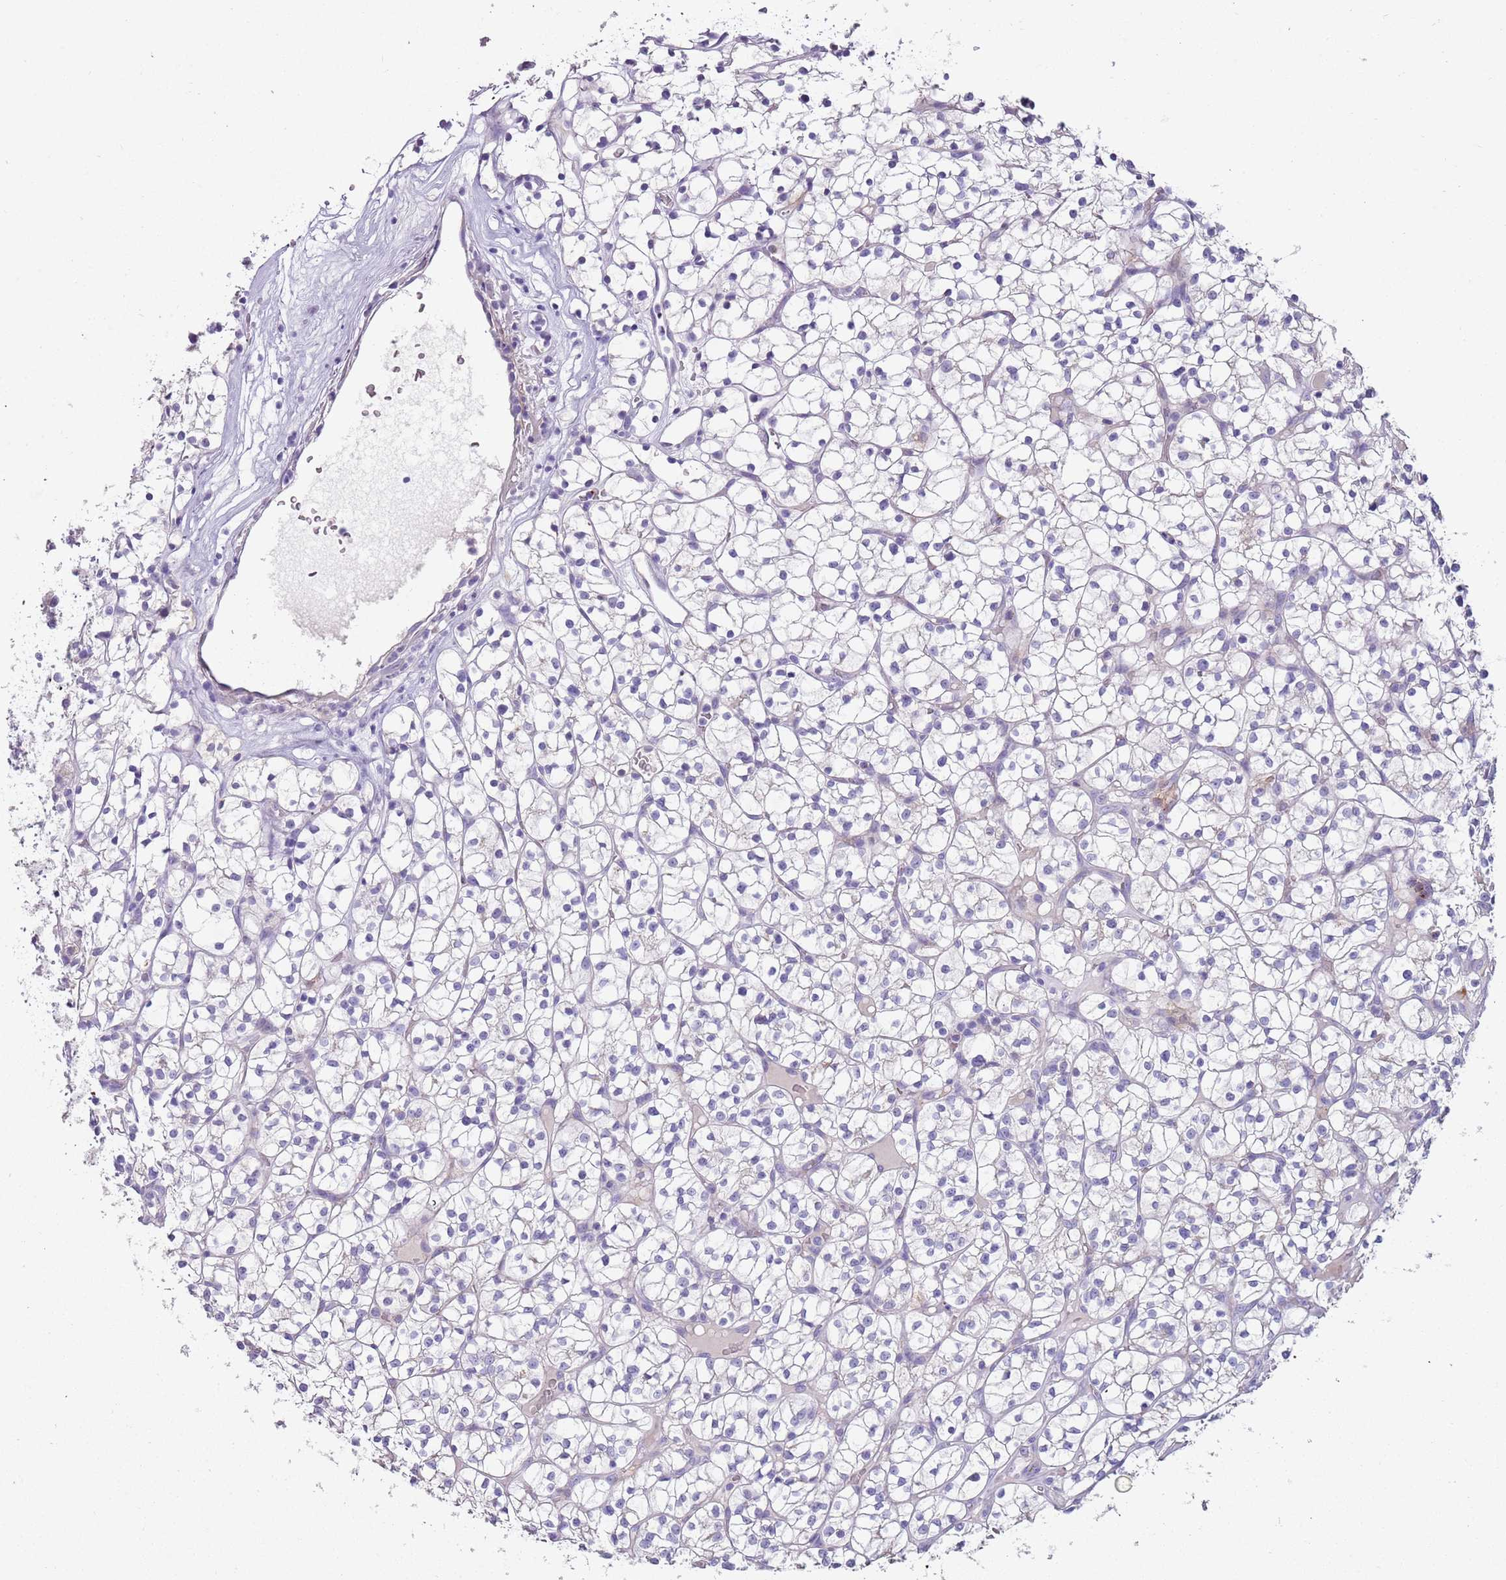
{"staining": {"intensity": "negative", "quantity": "none", "location": "none"}, "tissue": "renal cancer", "cell_type": "Tumor cells", "image_type": "cancer", "snomed": [{"axis": "morphology", "description": "Adenocarcinoma, NOS"}, {"axis": "topography", "description": "Kidney"}], "caption": "The image reveals no significant positivity in tumor cells of renal cancer. Brightfield microscopy of IHC stained with DAB (brown) and hematoxylin (blue), captured at high magnification.", "gene": "LRRN3", "patient": {"sex": "female", "age": 64}}